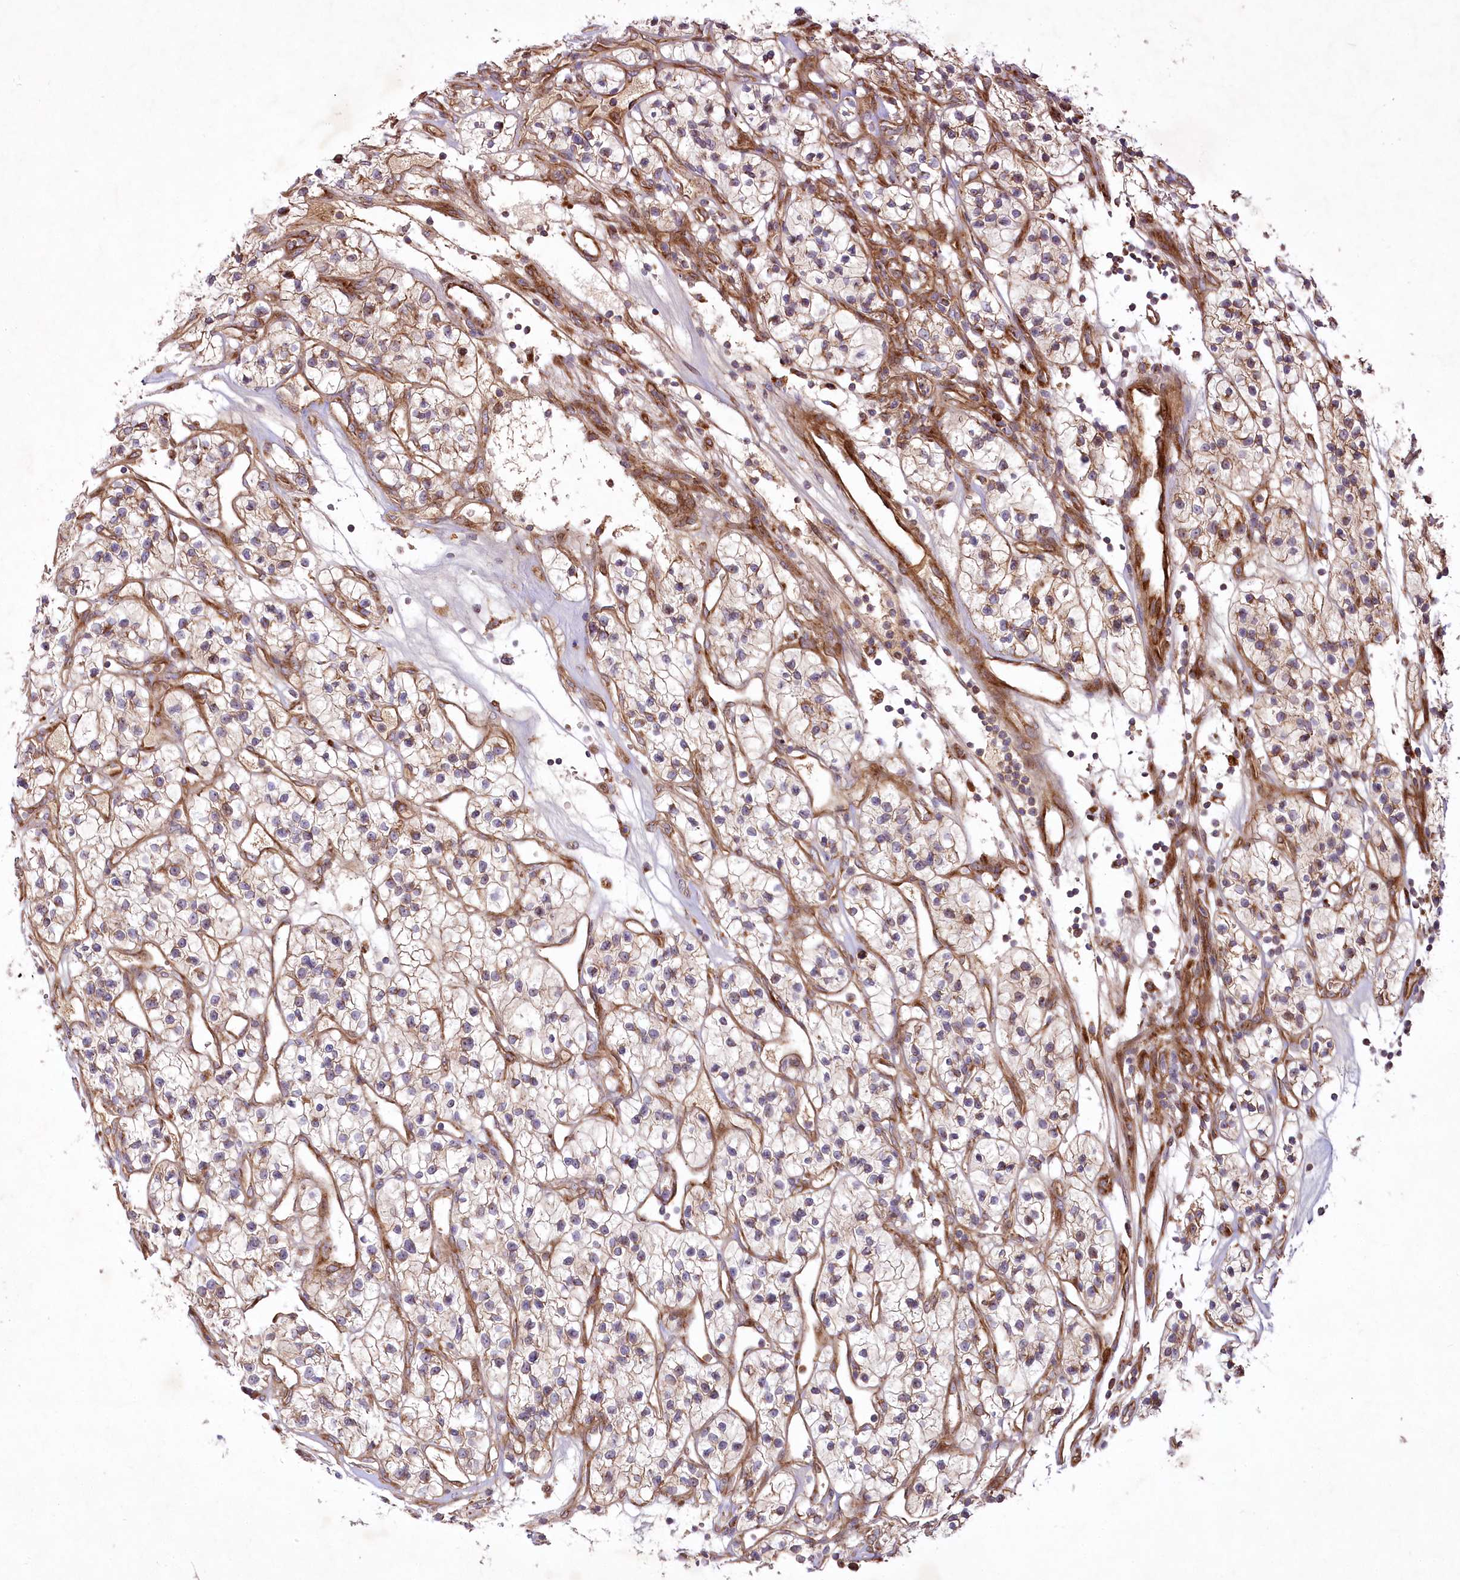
{"staining": {"intensity": "weak", "quantity": ">75%", "location": "cytoplasmic/membranous"}, "tissue": "renal cancer", "cell_type": "Tumor cells", "image_type": "cancer", "snomed": [{"axis": "morphology", "description": "Adenocarcinoma, NOS"}, {"axis": "topography", "description": "Kidney"}], "caption": "Approximately >75% of tumor cells in renal cancer (adenocarcinoma) show weak cytoplasmic/membranous protein staining as visualized by brown immunohistochemical staining.", "gene": "PSTK", "patient": {"sex": "female", "age": 57}}